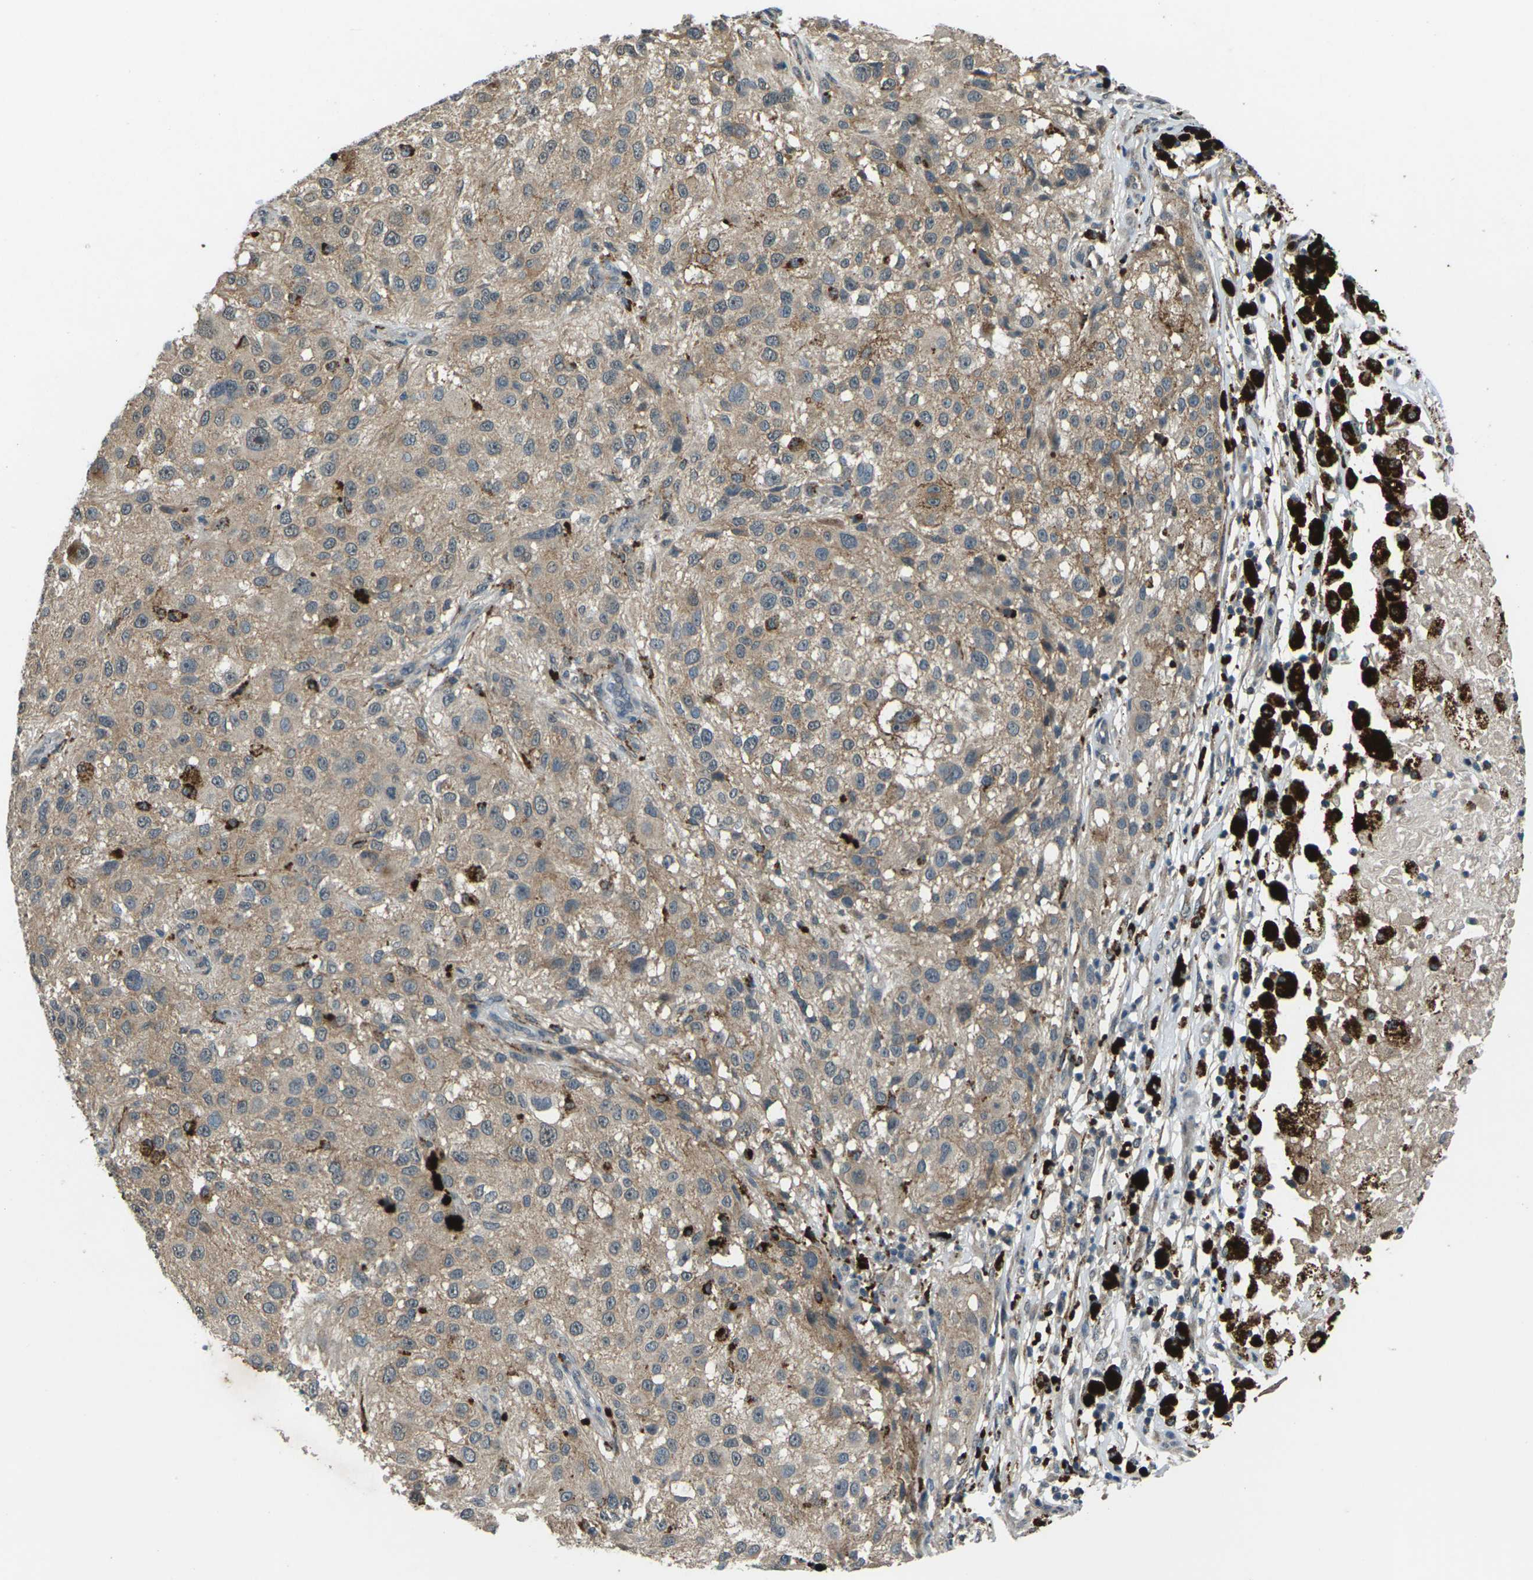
{"staining": {"intensity": "weak", "quantity": ">75%", "location": "cytoplasmic/membranous"}, "tissue": "melanoma", "cell_type": "Tumor cells", "image_type": "cancer", "snomed": [{"axis": "morphology", "description": "Necrosis, NOS"}, {"axis": "morphology", "description": "Malignant melanoma, NOS"}, {"axis": "topography", "description": "Skin"}], "caption": "The immunohistochemical stain labels weak cytoplasmic/membranous staining in tumor cells of melanoma tissue.", "gene": "SLC31A2", "patient": {"sex": "female", "age": 87}}